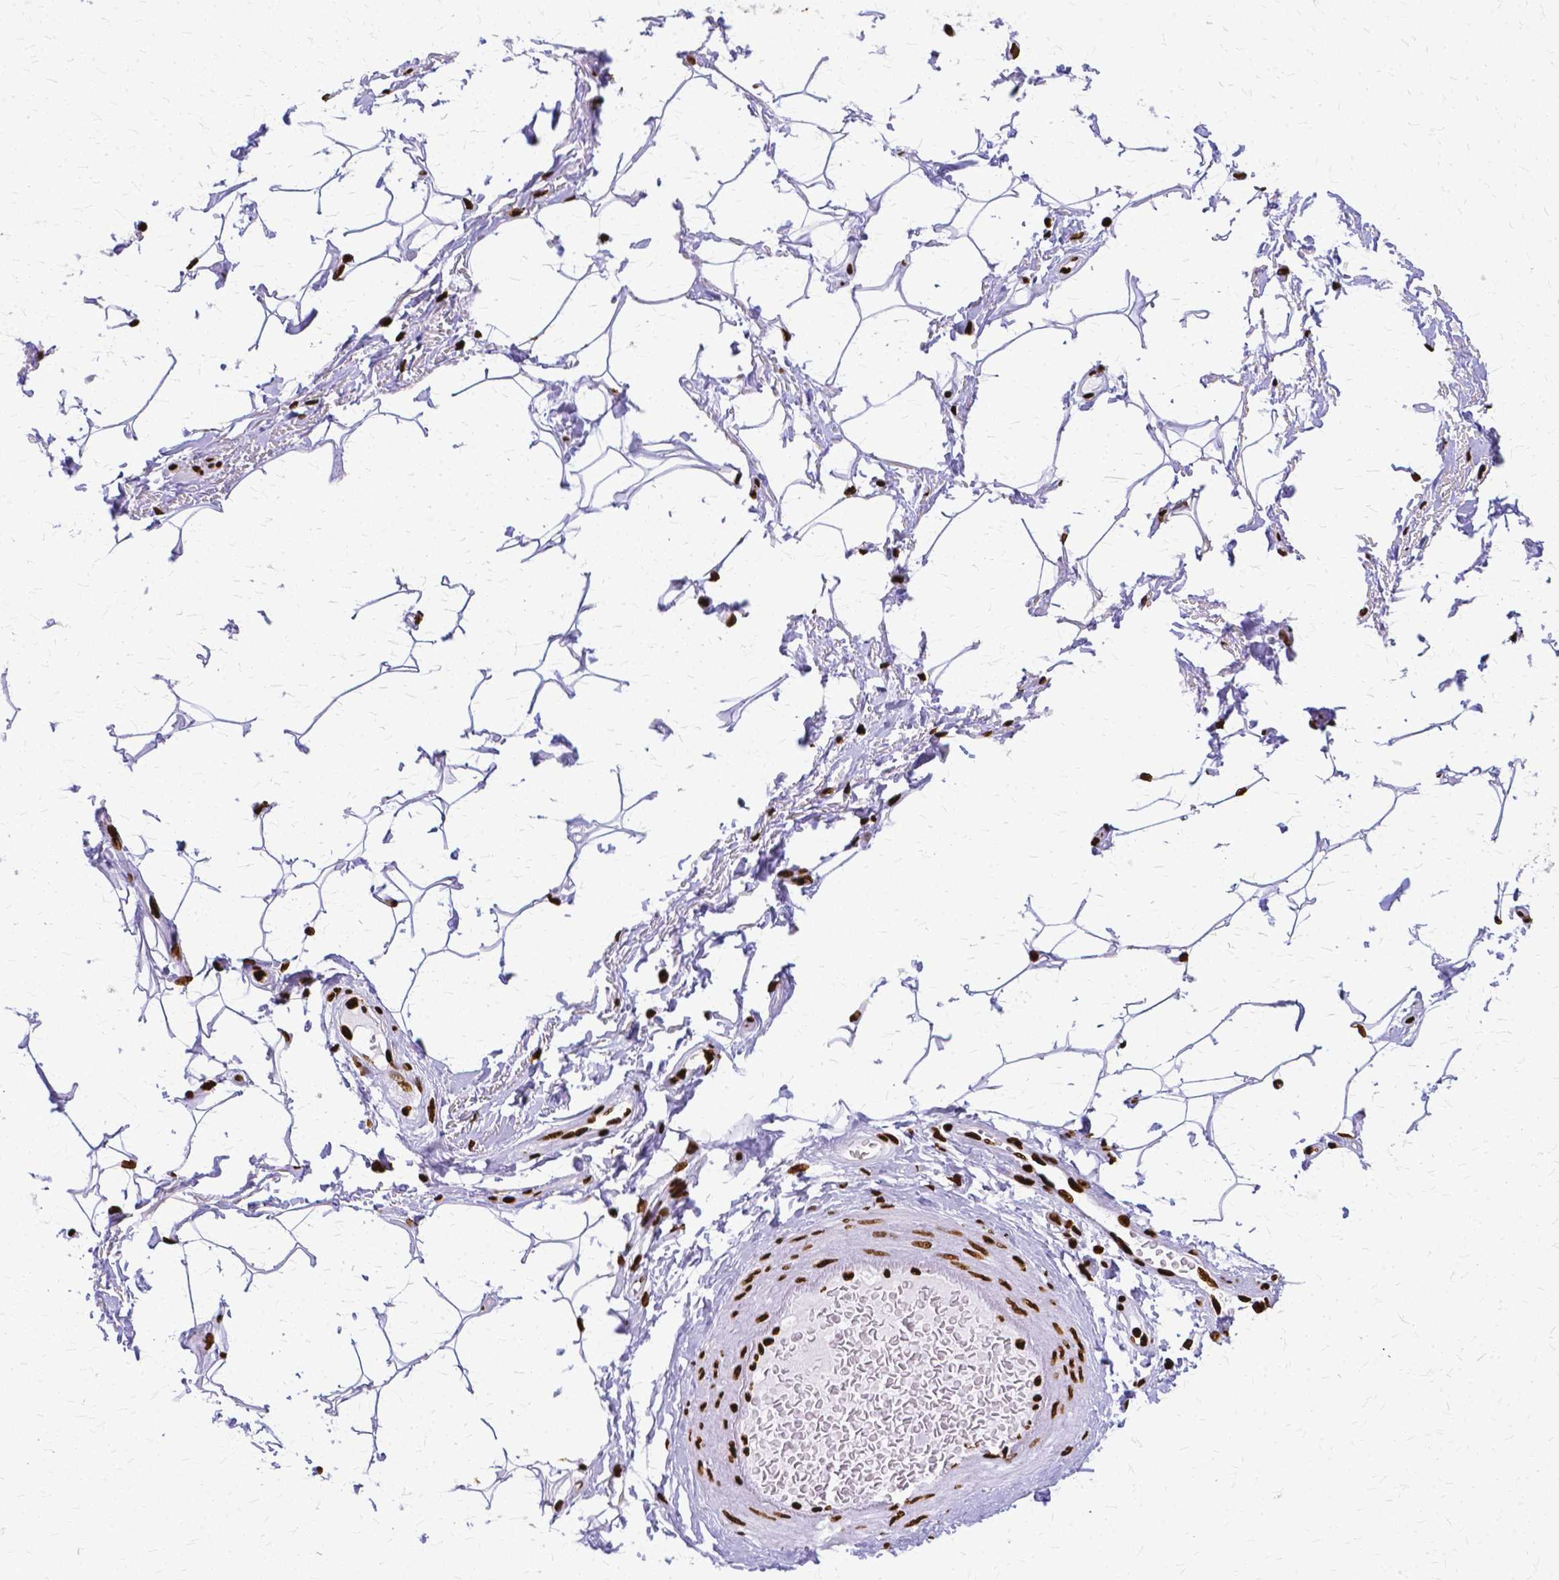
{"staining": {"intensity": "strong", "quantity": ">75%", "location": "nuclear"}, "tissue": "adipose tissue", "cell_type": "Adipocytes", "image_type": "normal", "snomed": [{"axis": "morphology", "description": "Normal tissue, NOS"}, {"axis": "topography", "description": "Peripheral nerve tissue"}], "caption": "Immunohistochemical staining of benign human adipose tissue exhibits >75% levels of strong nuclear protein staining in about >75% of adipocytes. Using DAB (3,3'-diaminobenzidine) (brown) and hematoxylin (blue) stains, captured at high magnification using brightfield microscopy.", "gene": "SFPQ", "patient": {"sex": "male", "age": 51}}